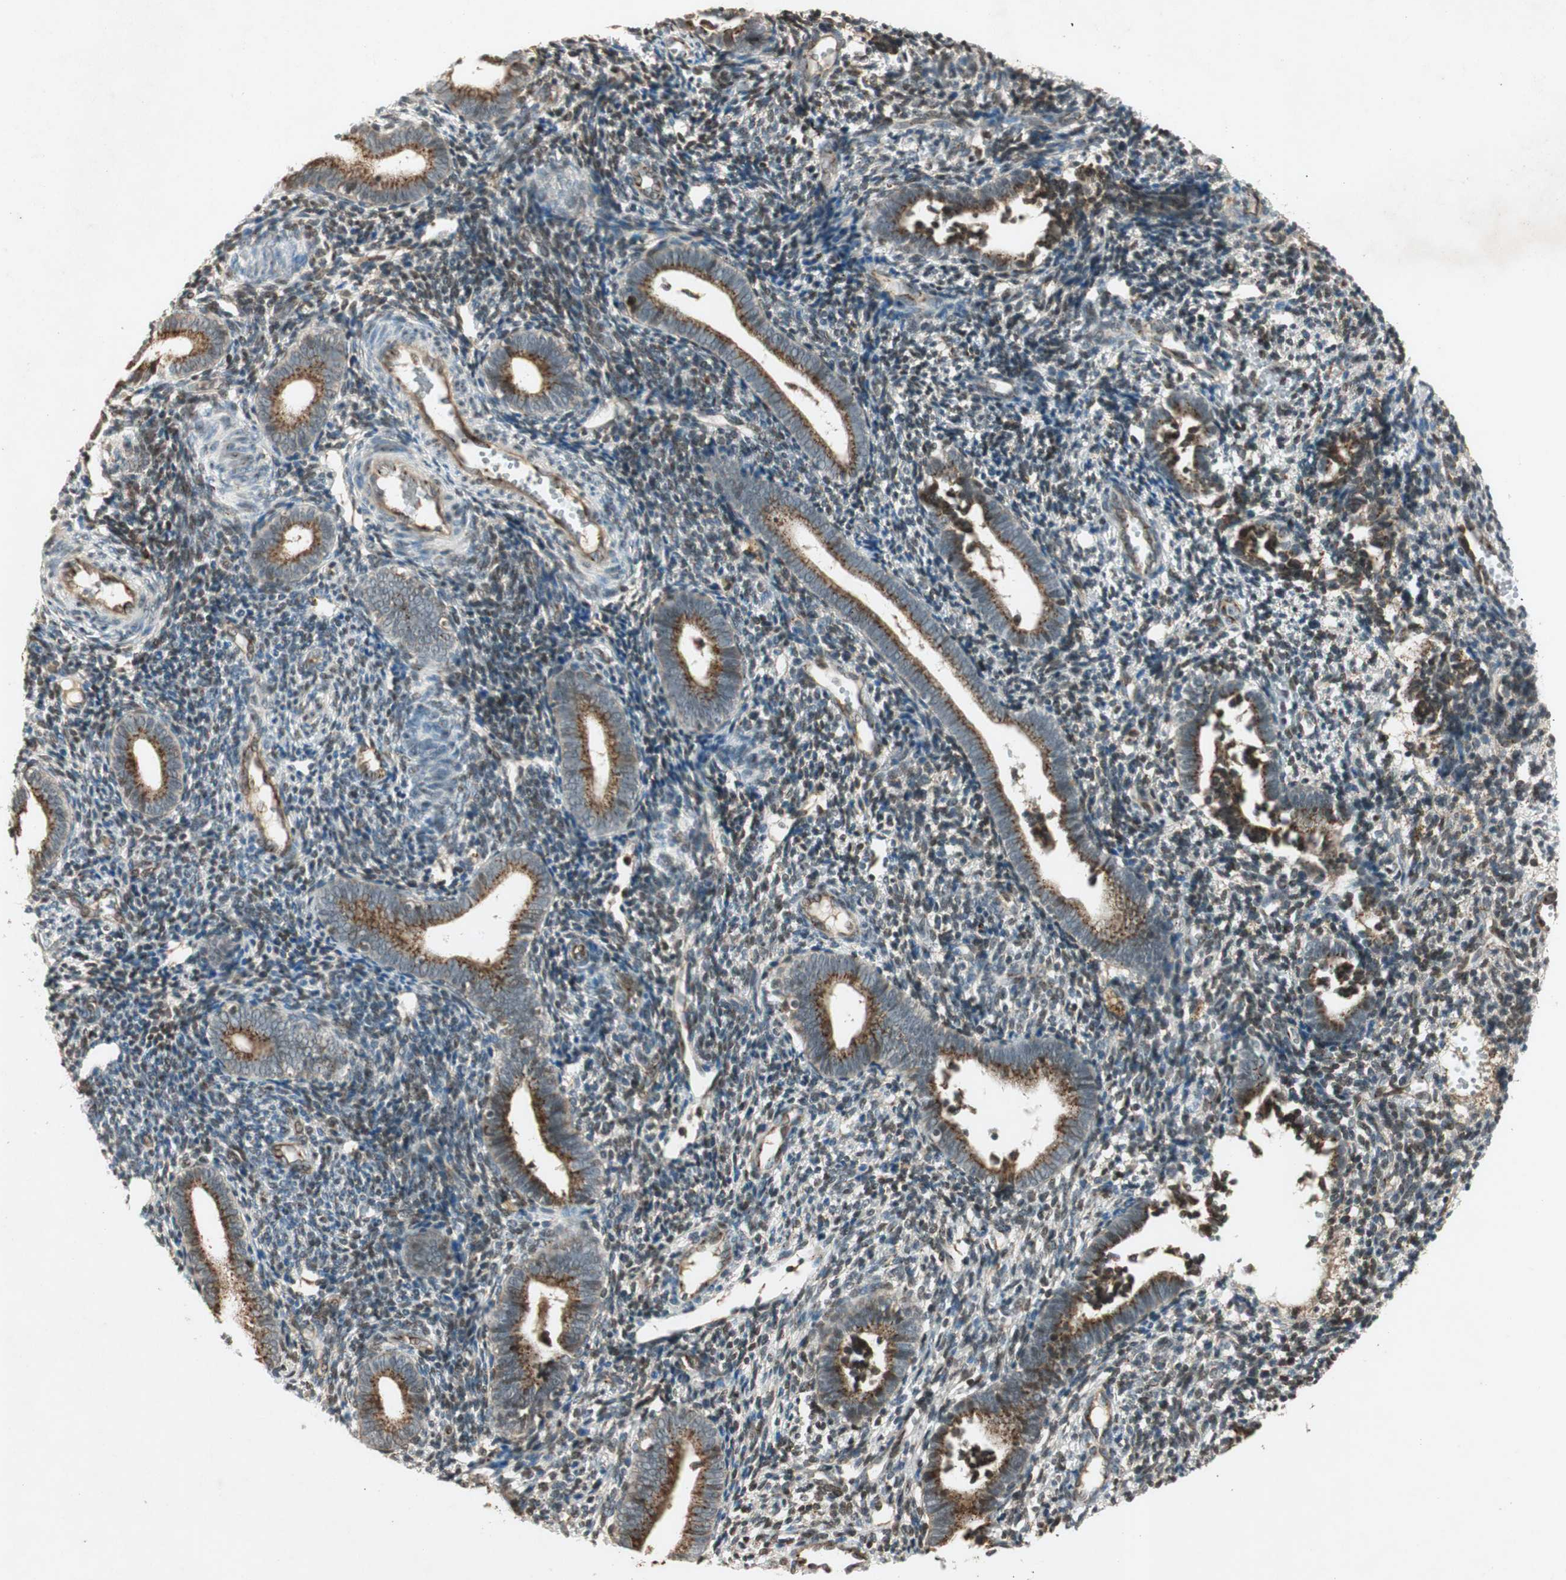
{"staining": {"intensity": "negative", "quantity": "none", "location": "none"}, "tissue": "endometrium", "cell_type": "Cells in endometrial stroma", "image_type": "normal", "snomed": [{"axis": "morphology", "description": "Normal tissue, NOS"}, {"axis": "topography", "description": "Uterus"}, {"axis": "topography", "description": "Endometrium"}], "caption": "This photomicrograph is of unremarkable endometrium stained with immunohistochemistry to label a protein in brown with the nuclei are counter-stained blue. There is no positivity in cells in endometrial stroma.", "gene": "NEO1", "patient": {"sex": "female", "age": 33}}